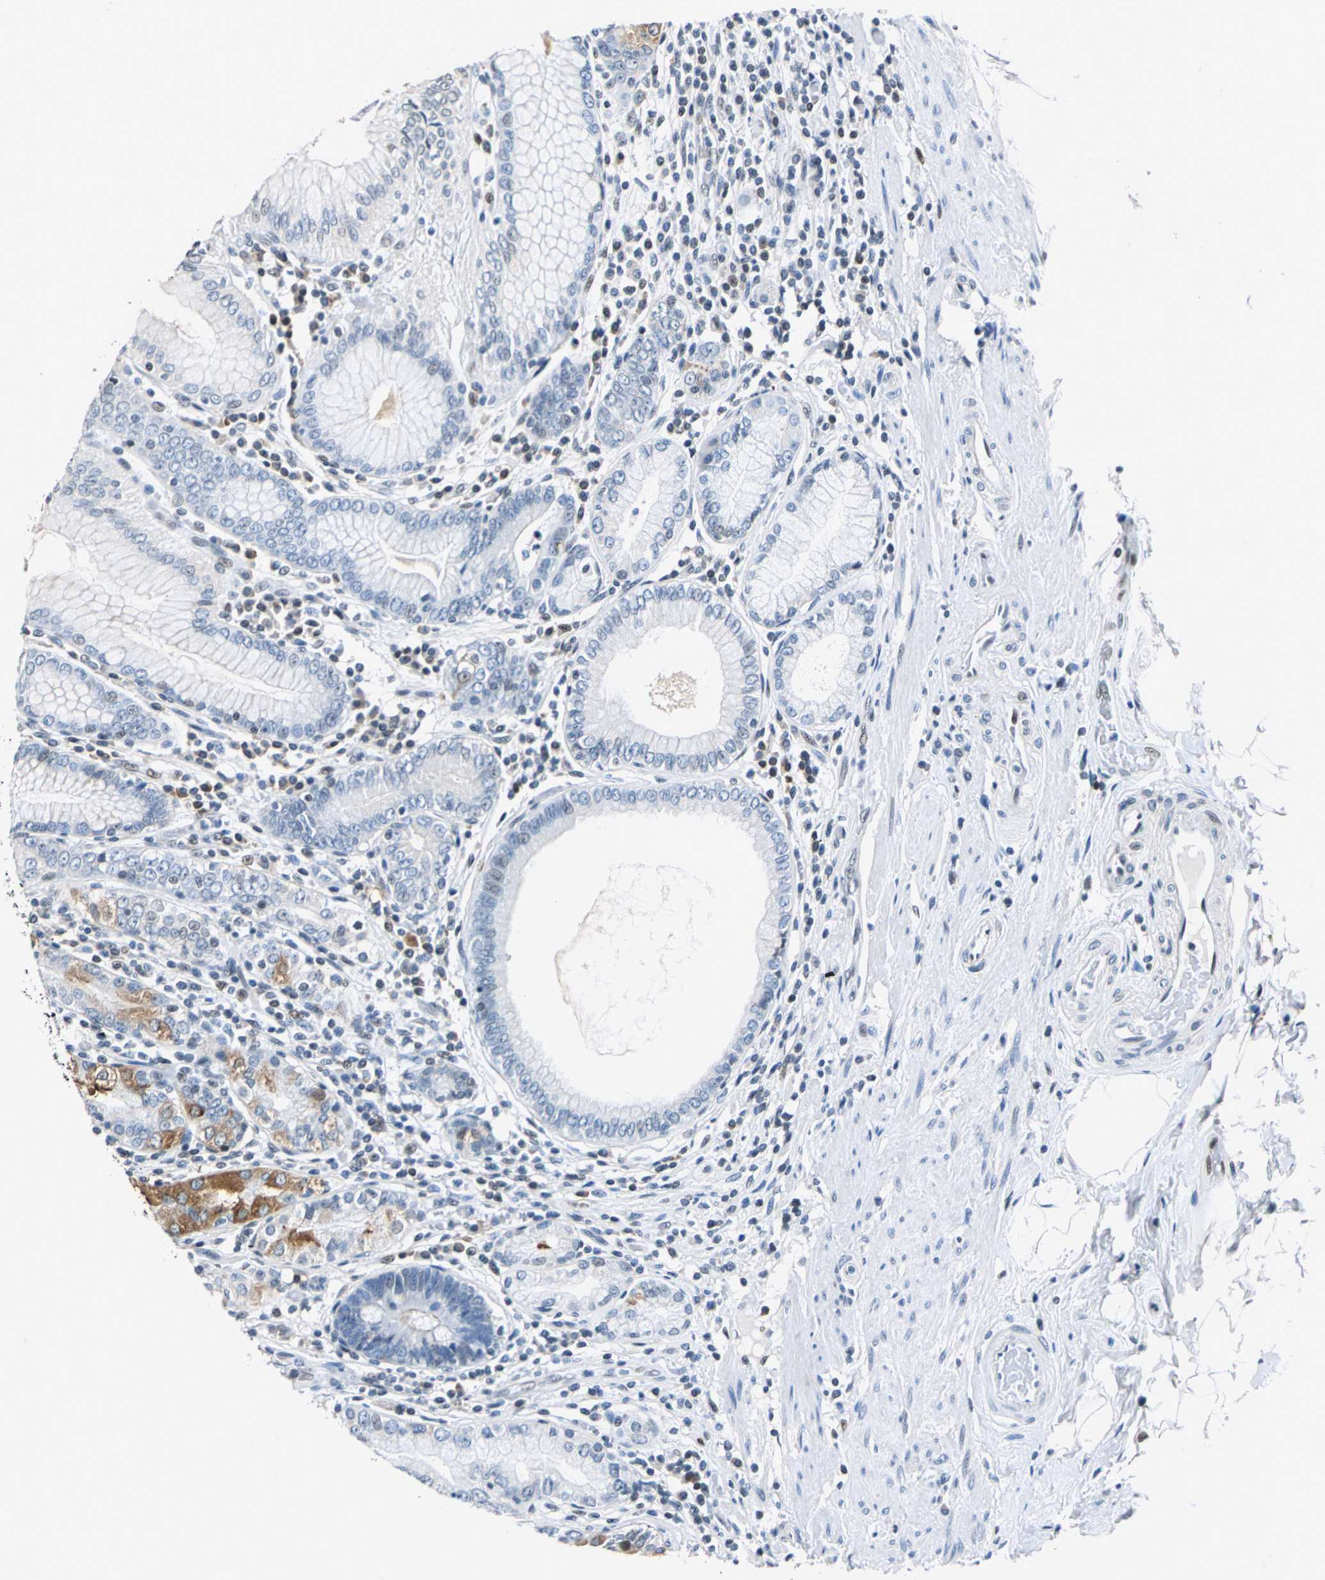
{"staining": {"intensity": "moderate", "quantity": "<25%", "location": "cytoplasmic/membranous,nuclear"}, "tissue": "stomach", "cell_type": "Glandular cells", "image_type": "normal", "snomed": [{"axis": "morphology", "description": "Normal tissue, NOS"}, {"axis": "topography", "description": "Stomach, lower"}], "caption": "DAB (3,3'-diaminobenzidine) immunohistochemical staining of normal stomach shows moderate cytoplasmic/membranous,nuclear protein staining in about <25% of glandular cells.", "gene": "HCFC2", "patient": {"sex": "female", "age": 76}}